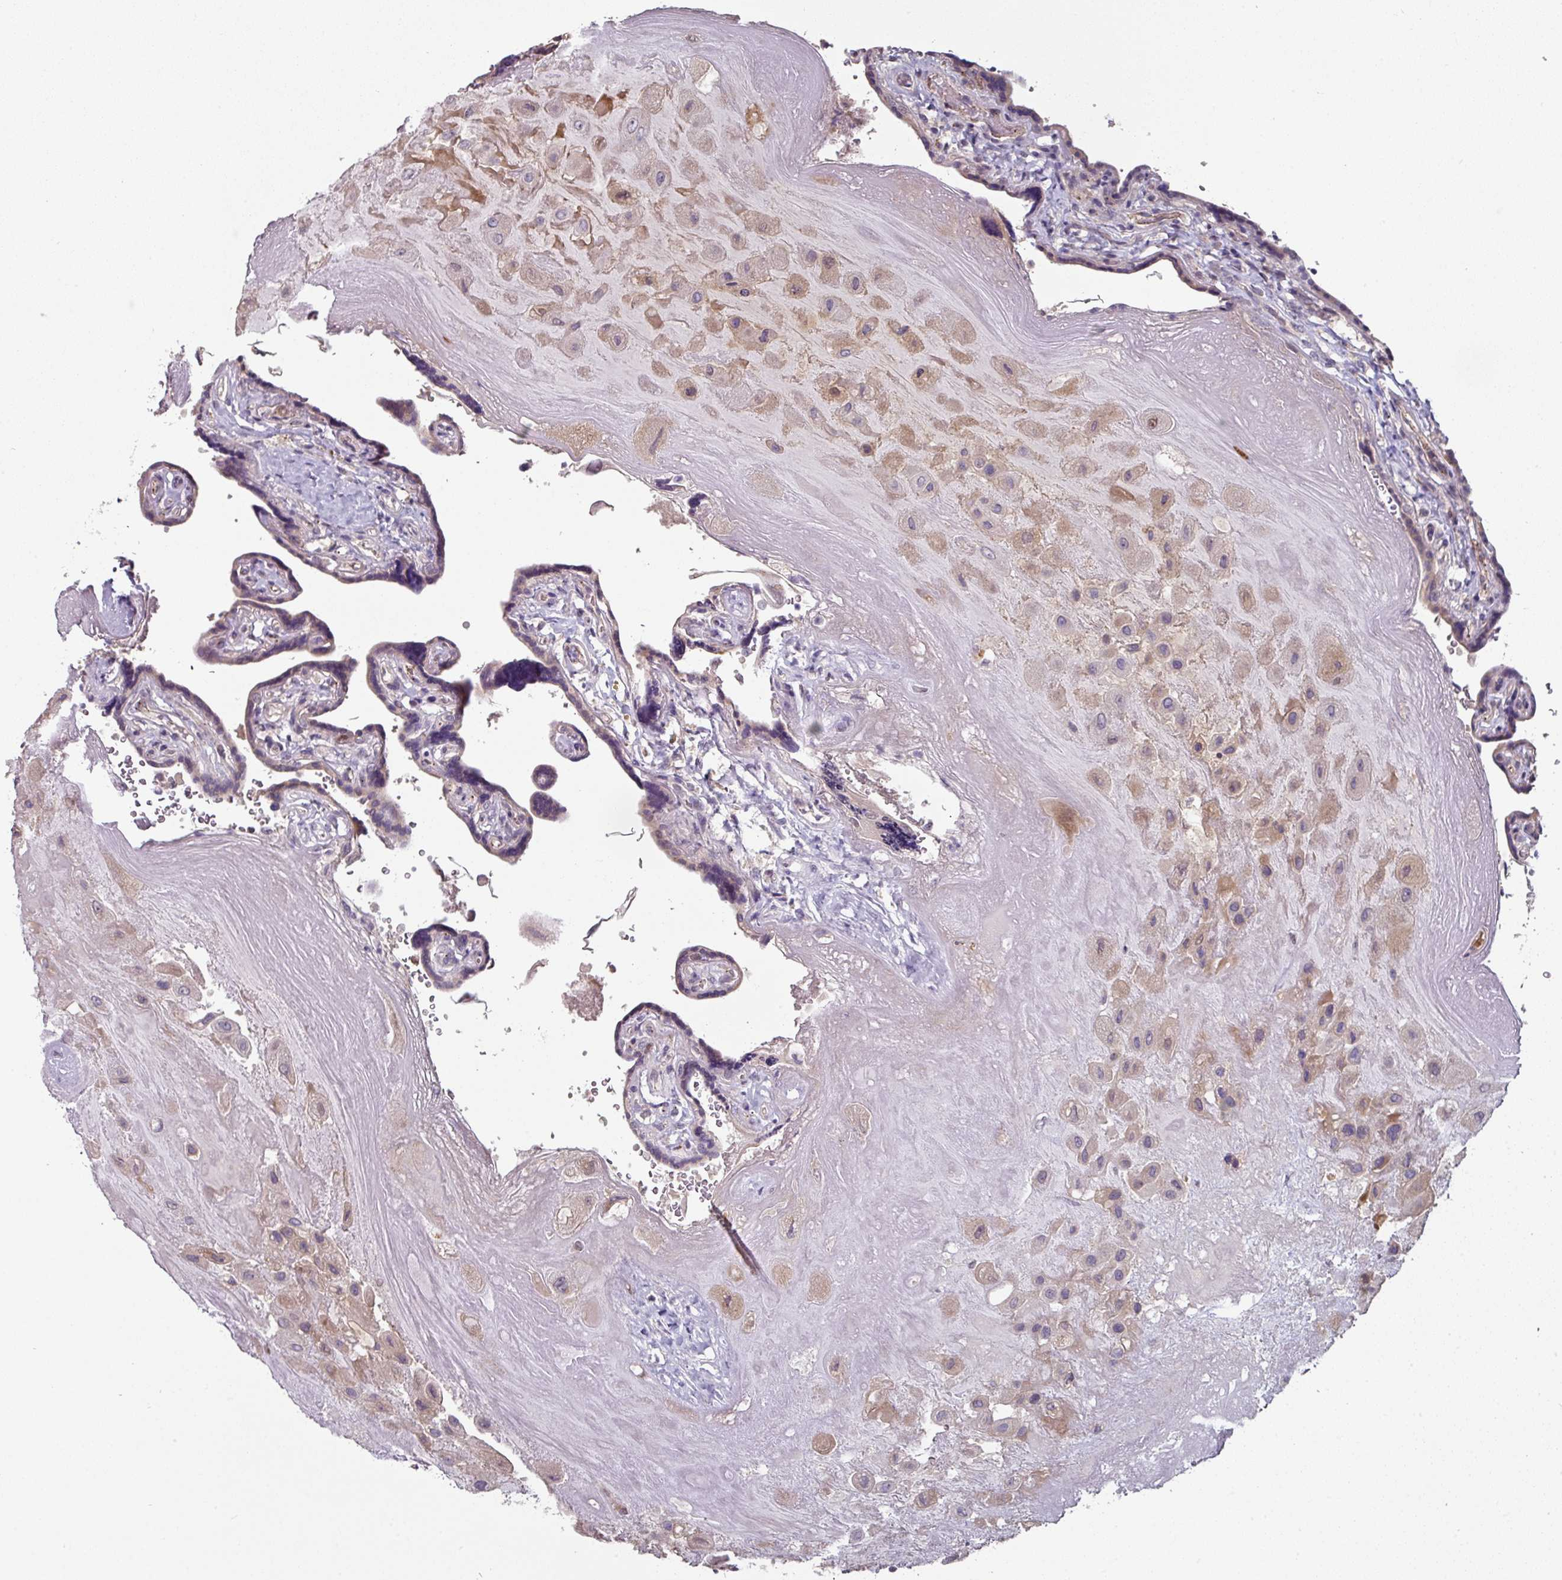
{"staining": {"intensity": "weak", "quantity": "25%-75%", "location": "cytoplasmic/membranous"}, "tissue": "placenta", "cell_type": "Decidual cells", "image_type": "normal", "snomed": [{"axis": "morphology", "description": "Normal tissue, NOS"}, {"axis": "topography", "description": "Placenta"}], "caption": "The immunohistochemical stain labels weak cytoplasmic/membranous expression in decidual cells of benign placenta.", "gene": "SWSAP1", "patient": {"sex": "female", "age": 32}}